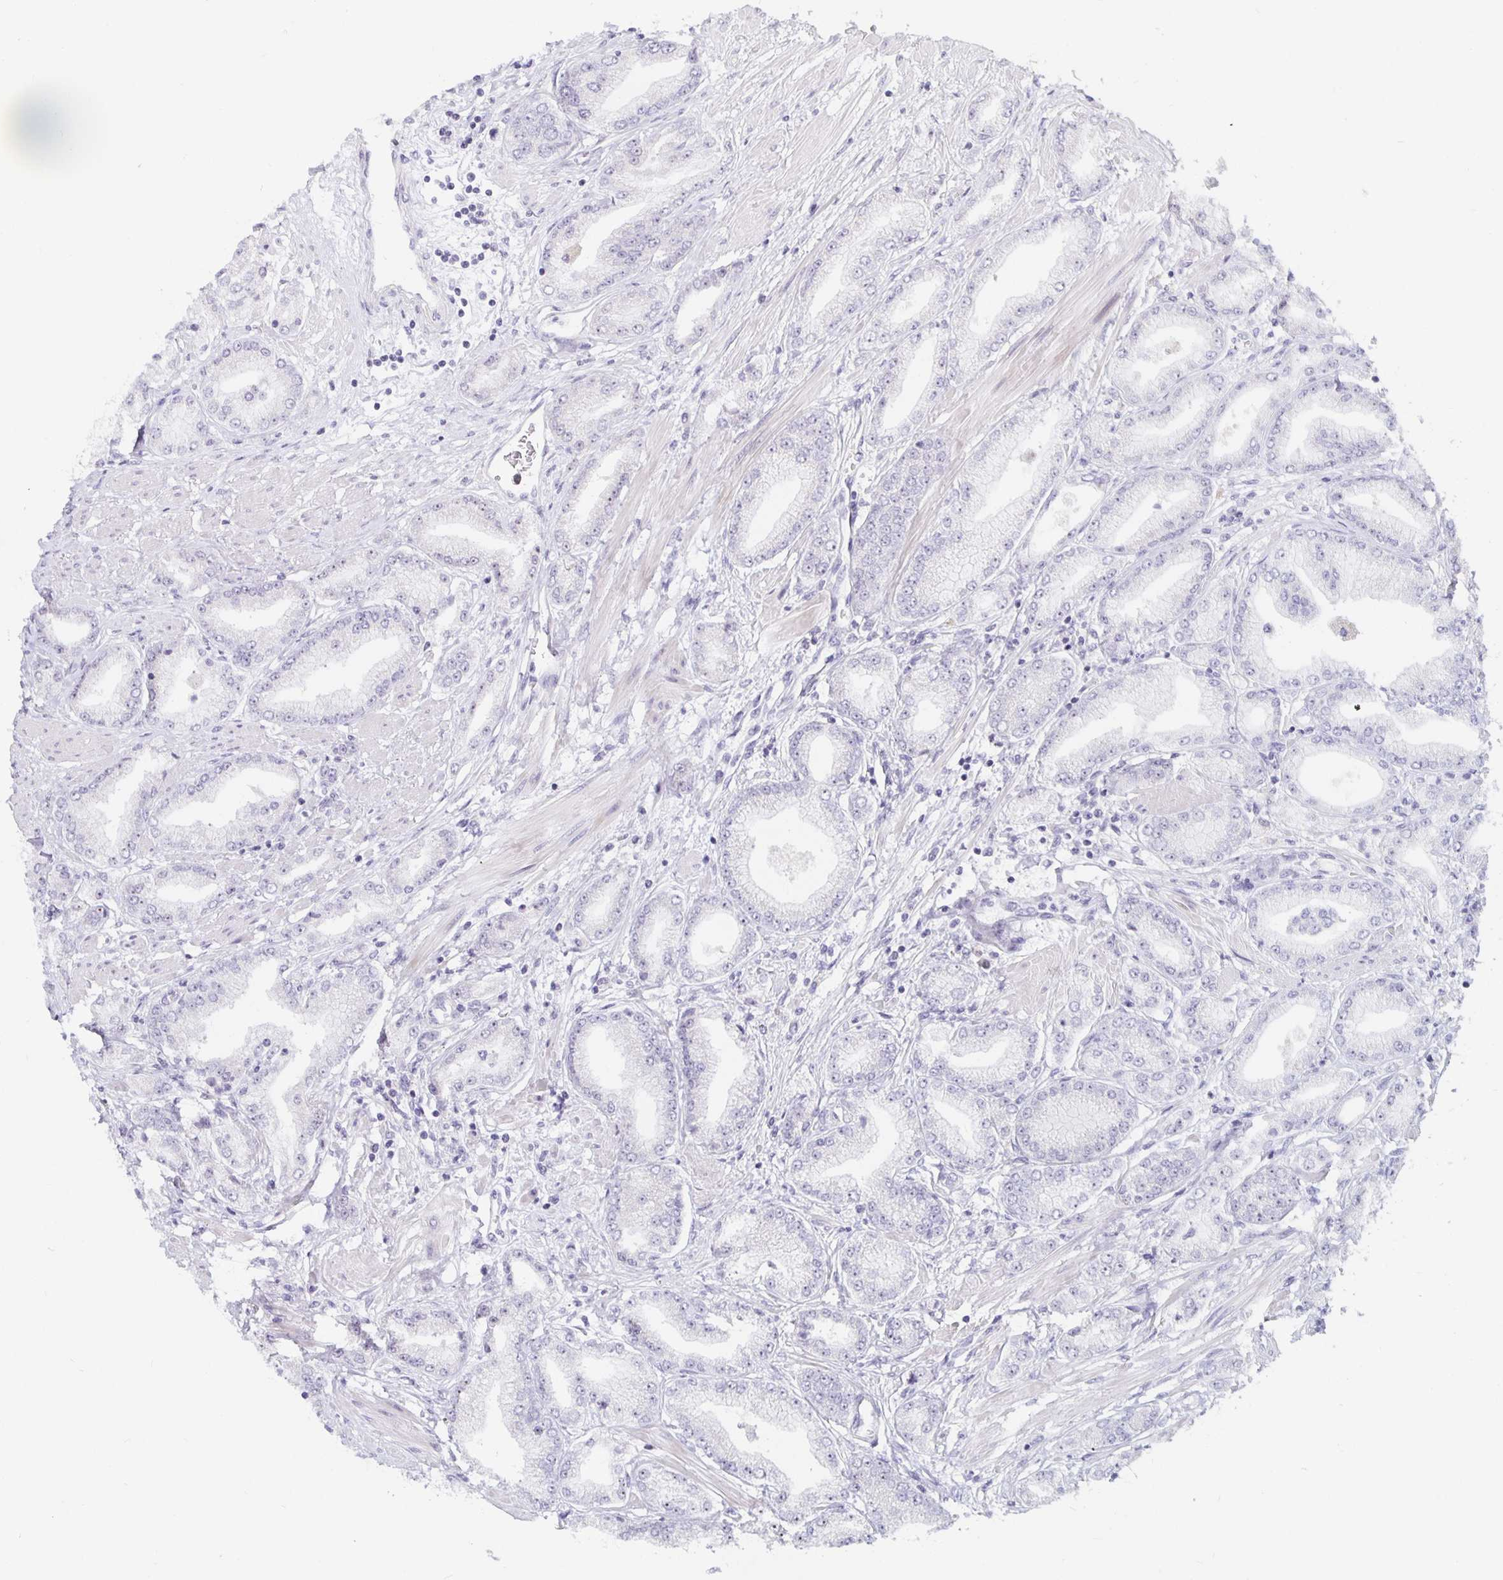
{"staining": {"intensity": "weak", "quantity": "<25%", "location": "nuclear"}, "tissue": "prostate cancer", "cell_type": "Tumor cells", "image_type": "cancer", "snomed": [{"axis": "morphology", "description": "Adenocarcinoma, High grade"}, {"axis": "topography", "description": "Prostate"}], "caption": "Immunohistochemical staining of prostate cancer (adenocarcinoma (high-grade)) demonstrates no significant staining in tumor cells.", "gene": "NUP85", "patient": {"sex": "male", "age": 67}}